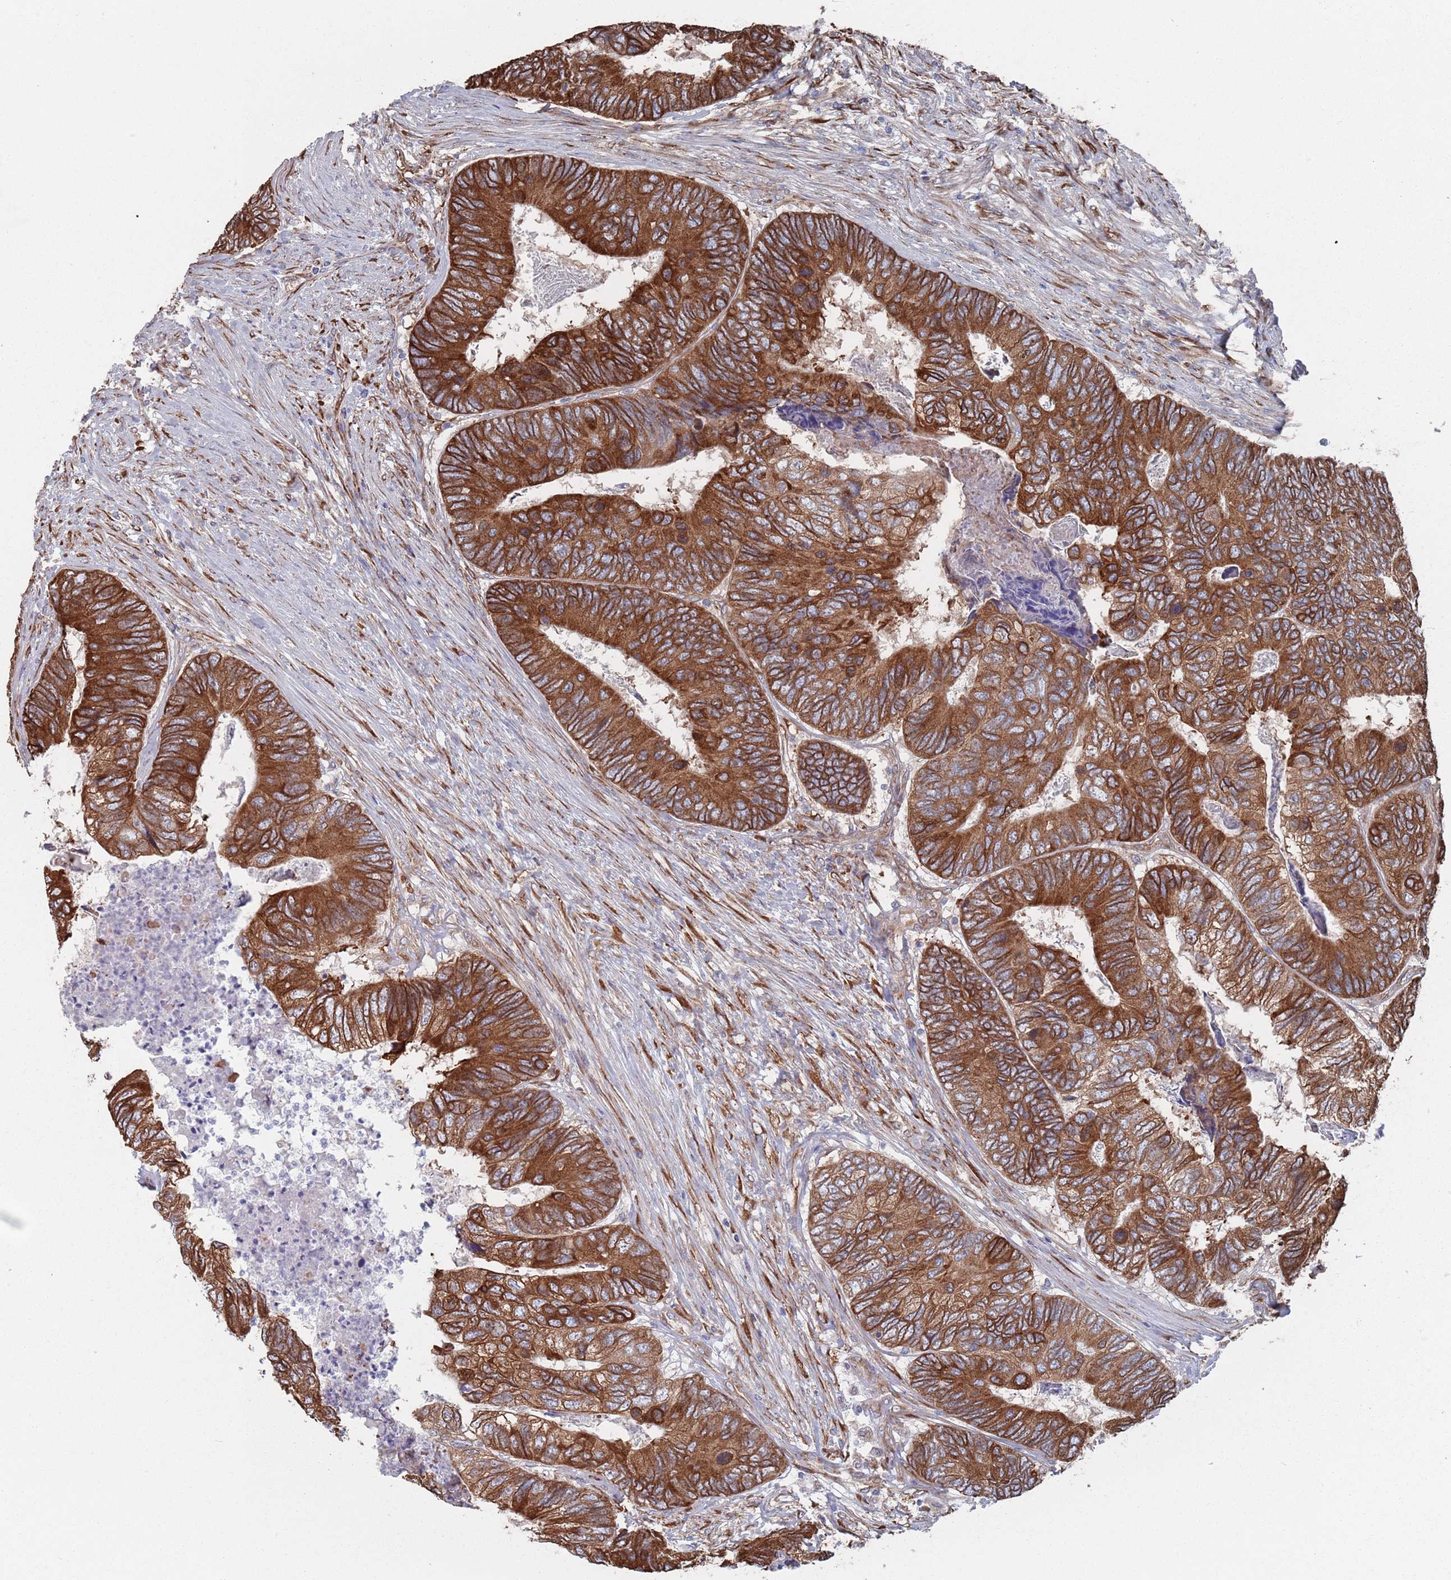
{"staining": {"intensity": "strong", "quantity": ">75%", "location": "cytoplasmic/membranous"}, "tissue": "colorectal cancer", "cell_type": "Tumor cells", "image_type": "cancer", "snomed": [{"axis": "morphology", "description": "Adenocarcinoma, NOS"}, {"axis": "topography", "description": "Colon"}], "caption": "Colorectal cancer stained with immunohistochemistry (IHC) reveals strong cytoplasmic/membranous staining in approximately >75% of tumor cells. The staining was performed using DAB to visualize the protein expression in brown, while the nuclei were stained in blue with hematoxylin (Magnification: 20x).", "gene": "CCDC106", "patient": {"sex": "female", "age": 67}}